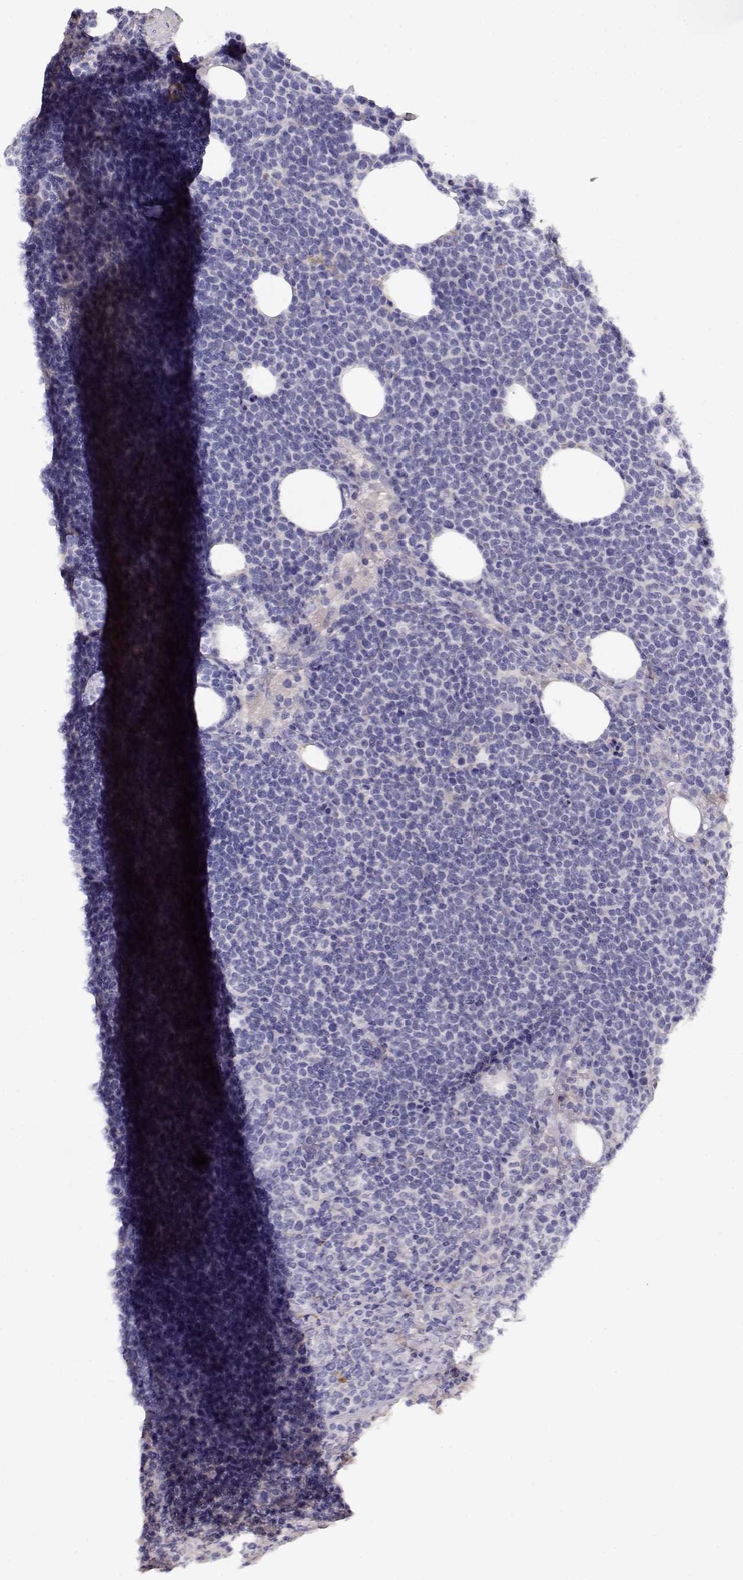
{"staining": {"intensity": "negative", "quantity": "none", "location": "none"}, "tissue": "lymphoma", "cell_type": "Tumor cells", "image_type": "cancer", "snomed": [{"axis": "morphology", "description": "Malignant lymphoma, non-Hodgkin's type, High grade"}, {"axis": "topography", "description": "Lymph node"}], "caption": "High power microscopy photomicrograph of an immunohistochemistry histopathology image of high-grade malignant lymphoma, non-Hodgkin's type, revealing no significant staining in tumor cells.", "gene": "RBM44", "patient": {"sex": "male", "age": 61}}